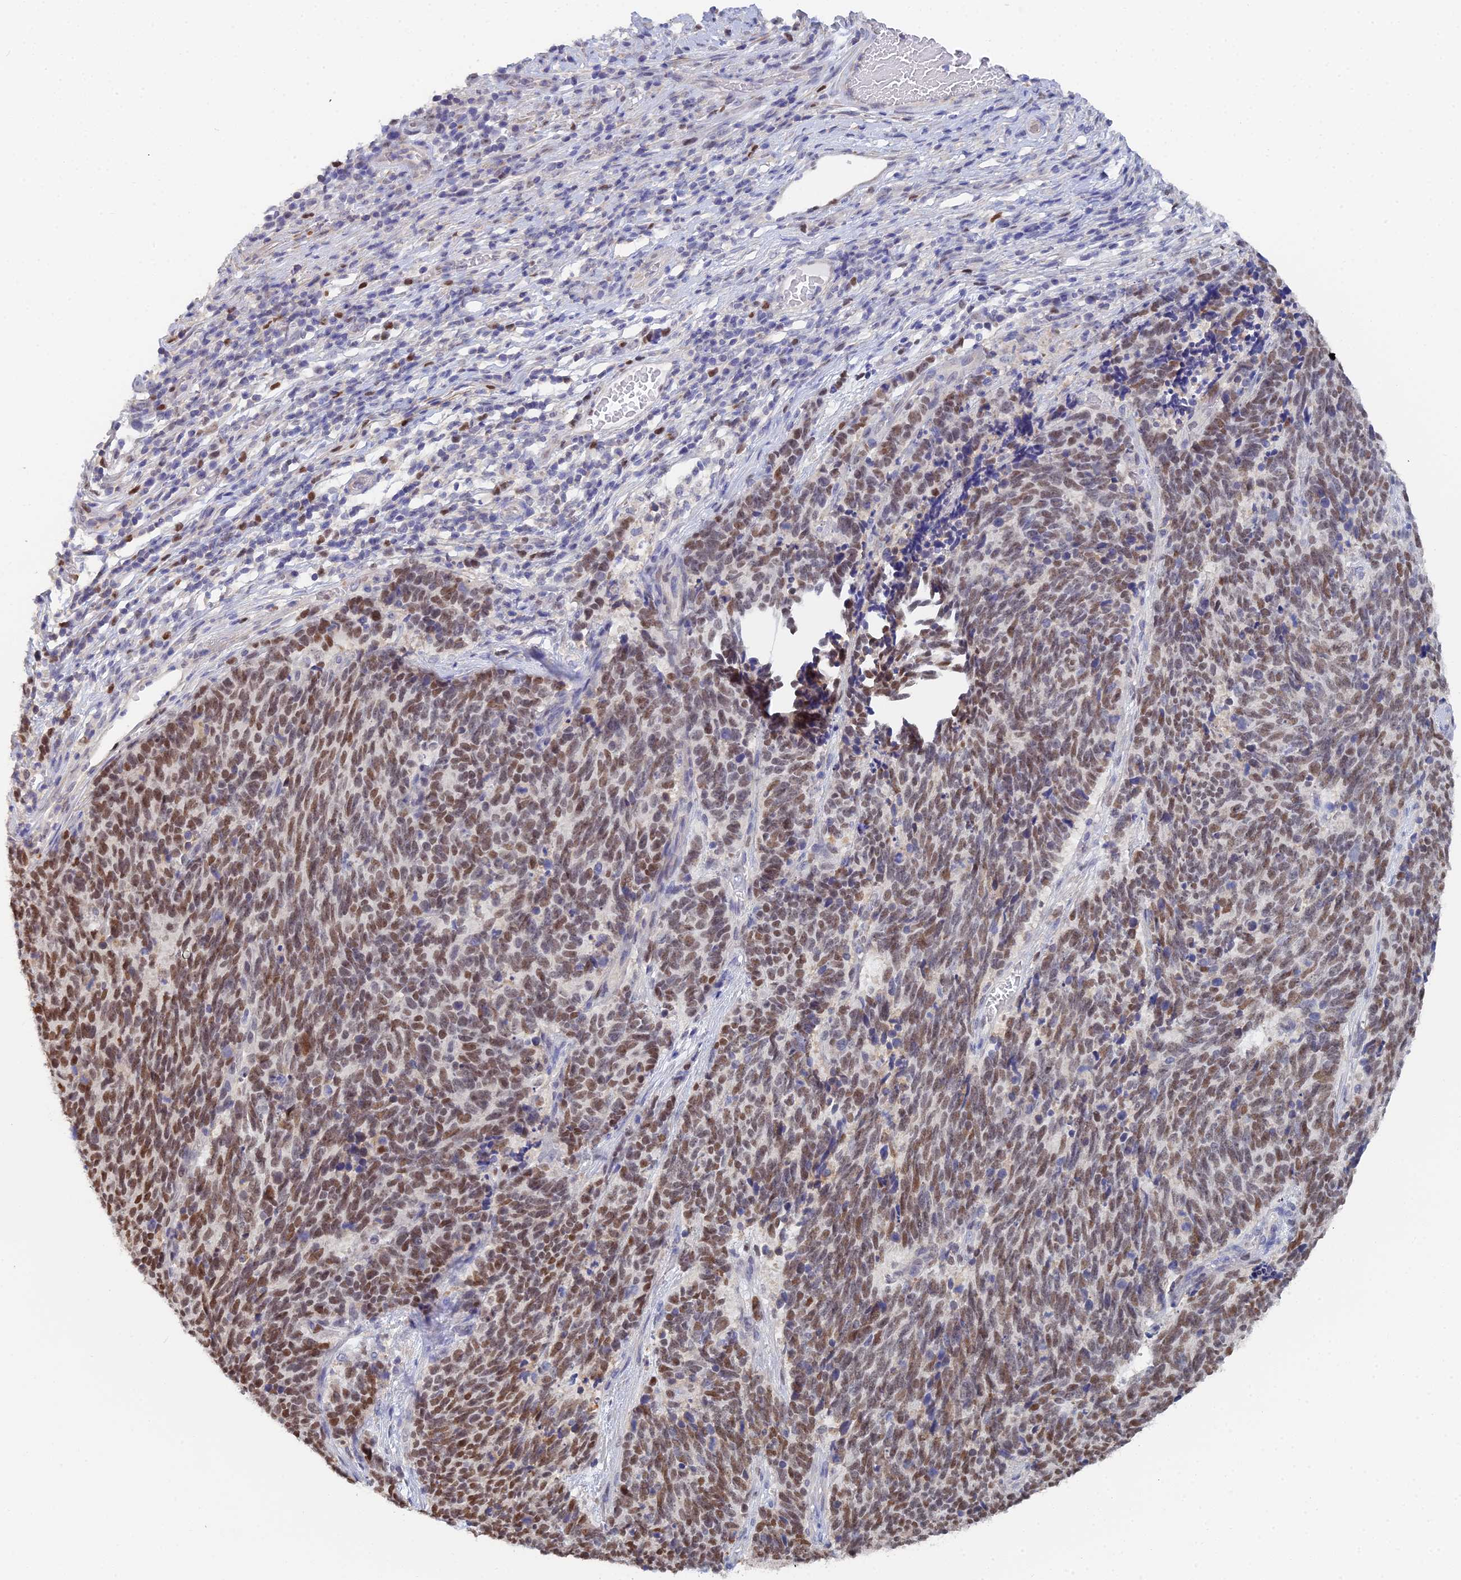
{"staining": {"intensity": "moderate", "quantity": ">75%", "location": "nuclear"}, "tissue": "cervical cancer", "cell_type": "Tumor cells", "image_type": "cancer", "snomed": [{"axis": "morphology", "description": "Squamous cell carcinoma, NOS"}, {"axis": "topography", "description": "Cervix"}], "caption": "Immunohistochemistry of cervical cancer (squamous cell carcinoma) displays medium levels of moderate nuclear positivity in approximately >75% of tumor cells. (Stains: DAB in brown, nuclei in blue, Microscopy: brightfield microscopy at high magnification).", "gene": "MCM2", "patient": {"sex": "female", "age": 29}}